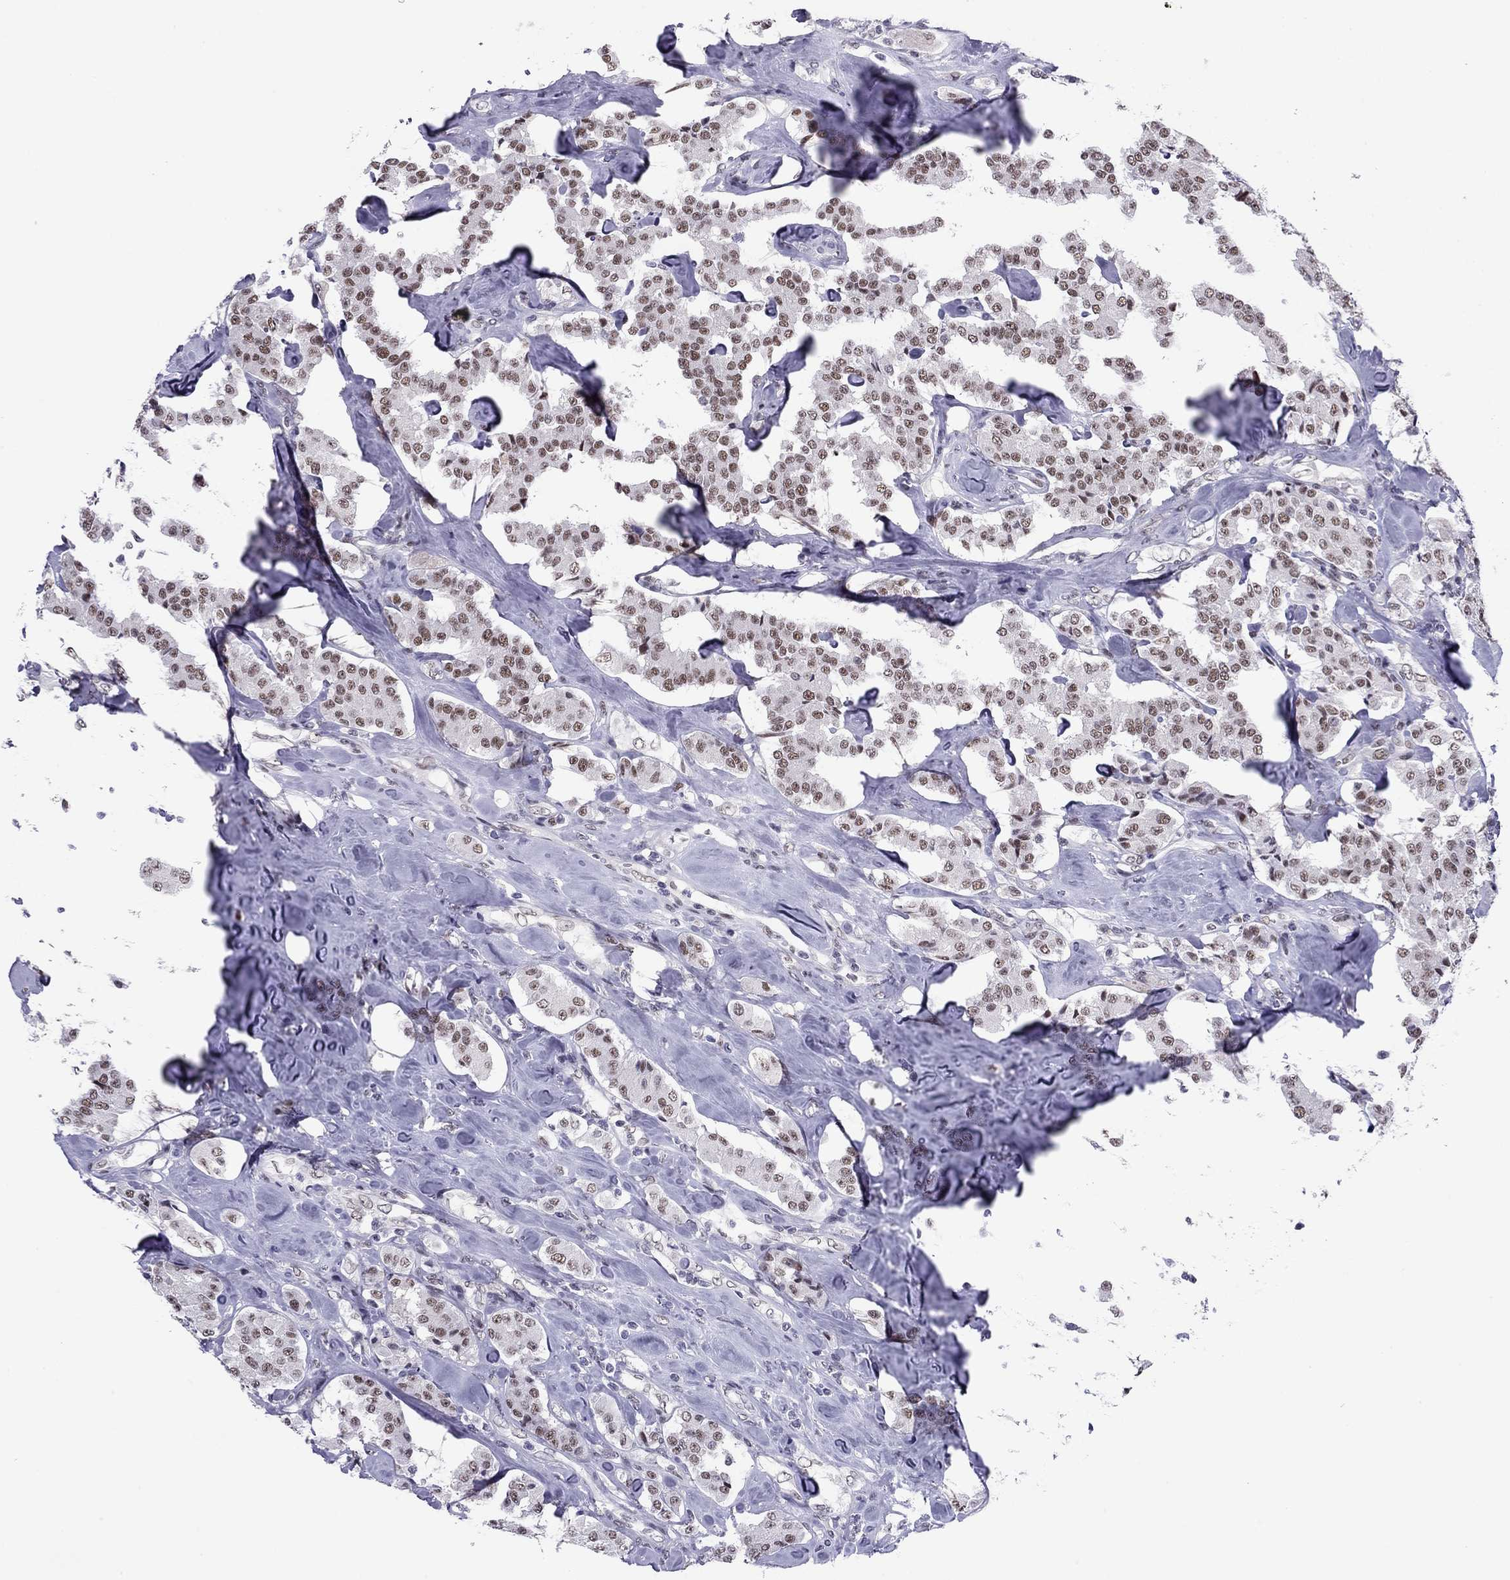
{"staining": {"intensity": "moderate", "quantity": ">75%", "location": "nuclear"}, "tissue": "carcinoid", "cell_type": "Tumor cells", "image_type": "cancer", "snomed": [{"axis": "morphology", "description": "Carcinoid, malignant, NOS"}, {"axis": "topography", "description": "Pancreas"}], "caption": "Immunohistochemistry (IHC) of human malignant carcinoid shows medium levels of moderate nuclear expression in about >75% of tumor cells. (Stains: DAB in brown, nuclei in blue, Microscopy: brightfield microscopy at high magnification).", "gene": "DOT1L", "patient": {"sex": "male", "age": 41}}